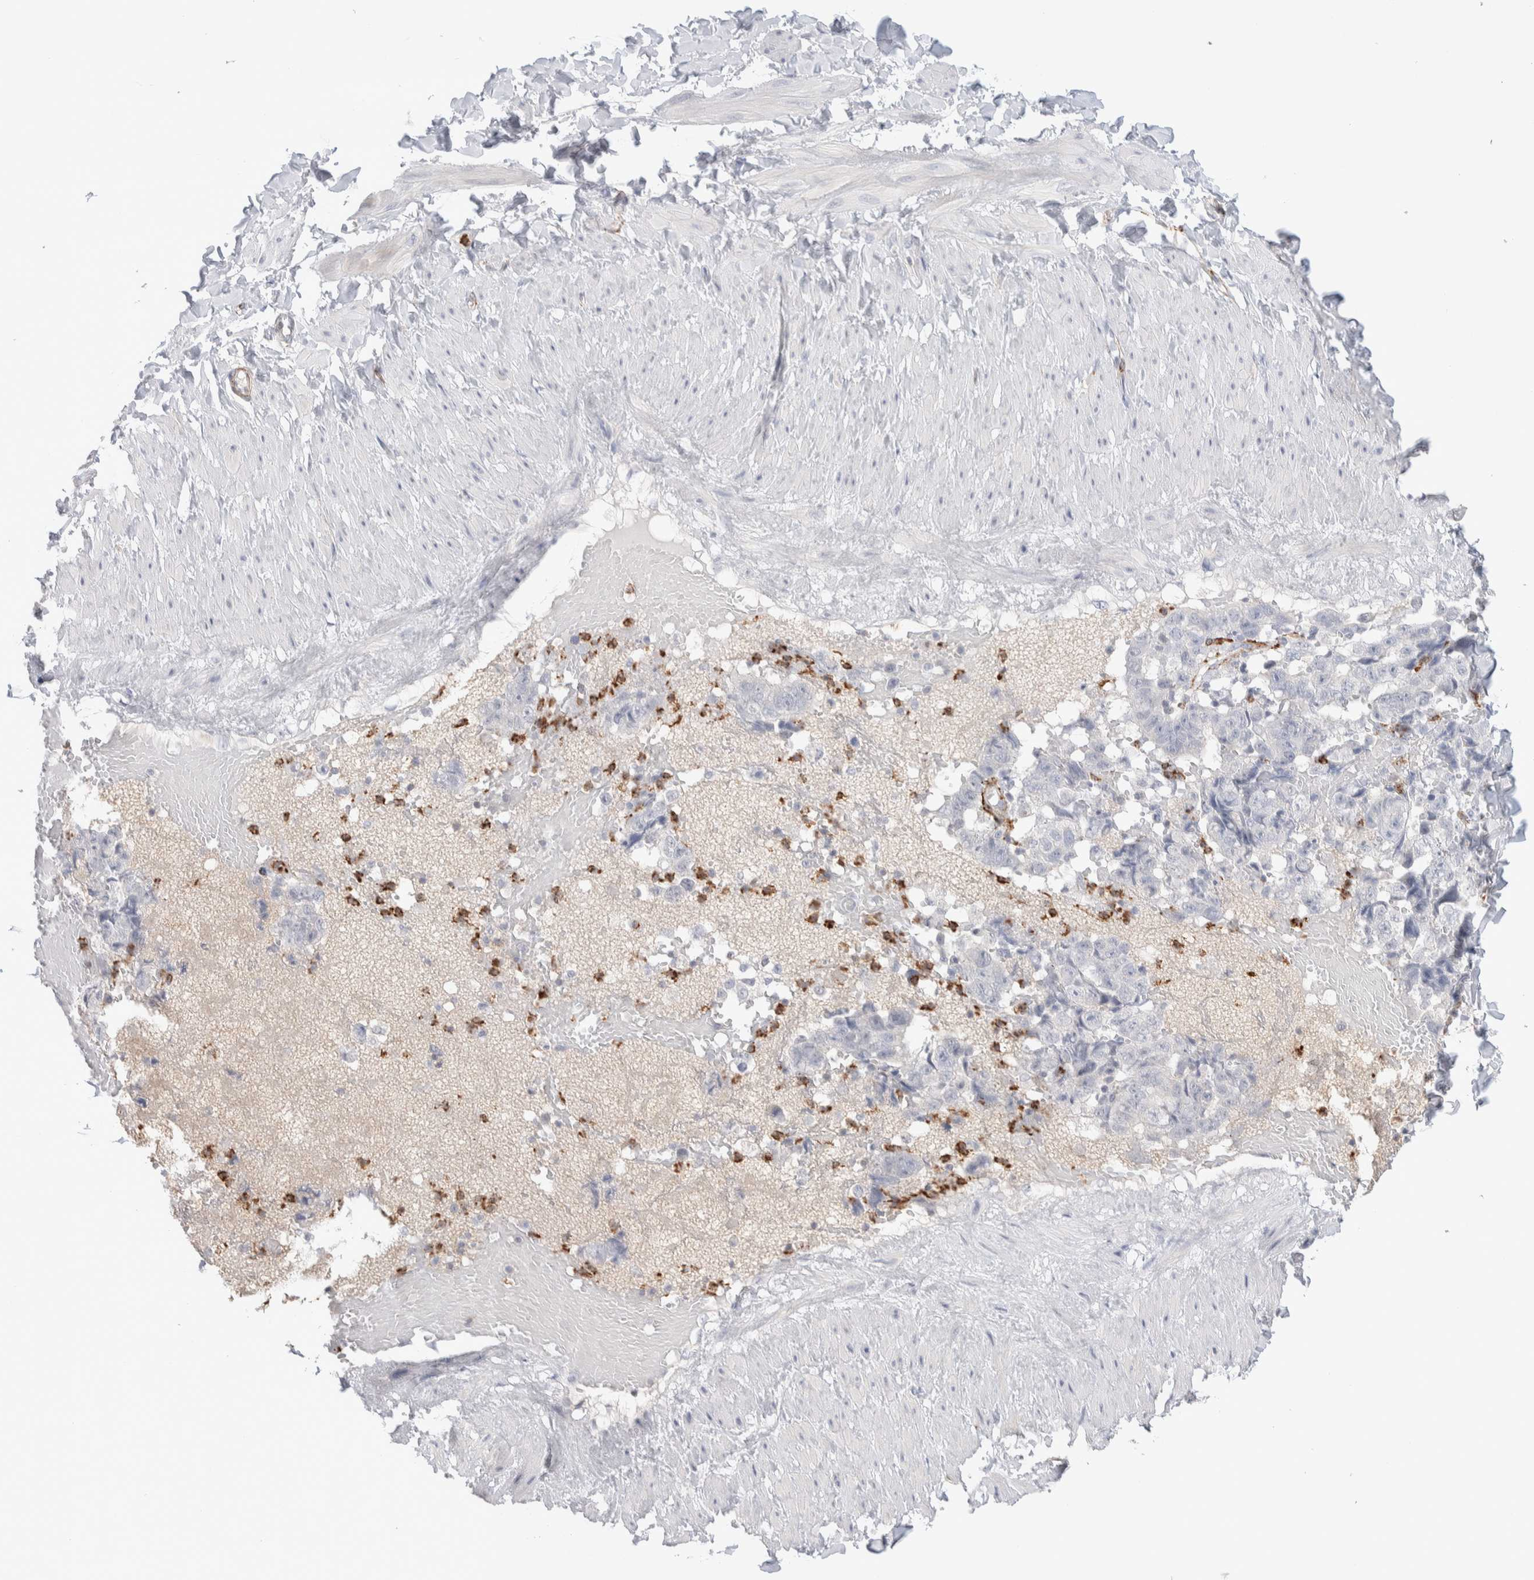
{"staining": {"intensity": "negative", "quantity": "none", "location": "none"}, "tissue": "adipose tissue", "cell_type": "Adipocytes", "image_type": "normal", "snomed": [{"axis": "morphology", "description": "Normal tissue, NOS"}, {"axis": "topography", "description": "Adipose tissue"}, {"axis": "topography", "description": "Vascular tissue"}, {"axis": "topography", "description": "Peripheral nerve tissue"}], "caption": "A high-resolution micrograph shows immunohistochemistry staining of normal adipose tissue, which reveals no significant positivity in adipocytes.", "gene": "SEPTIN4", "patient": {"sex": "male", "age": 25}}